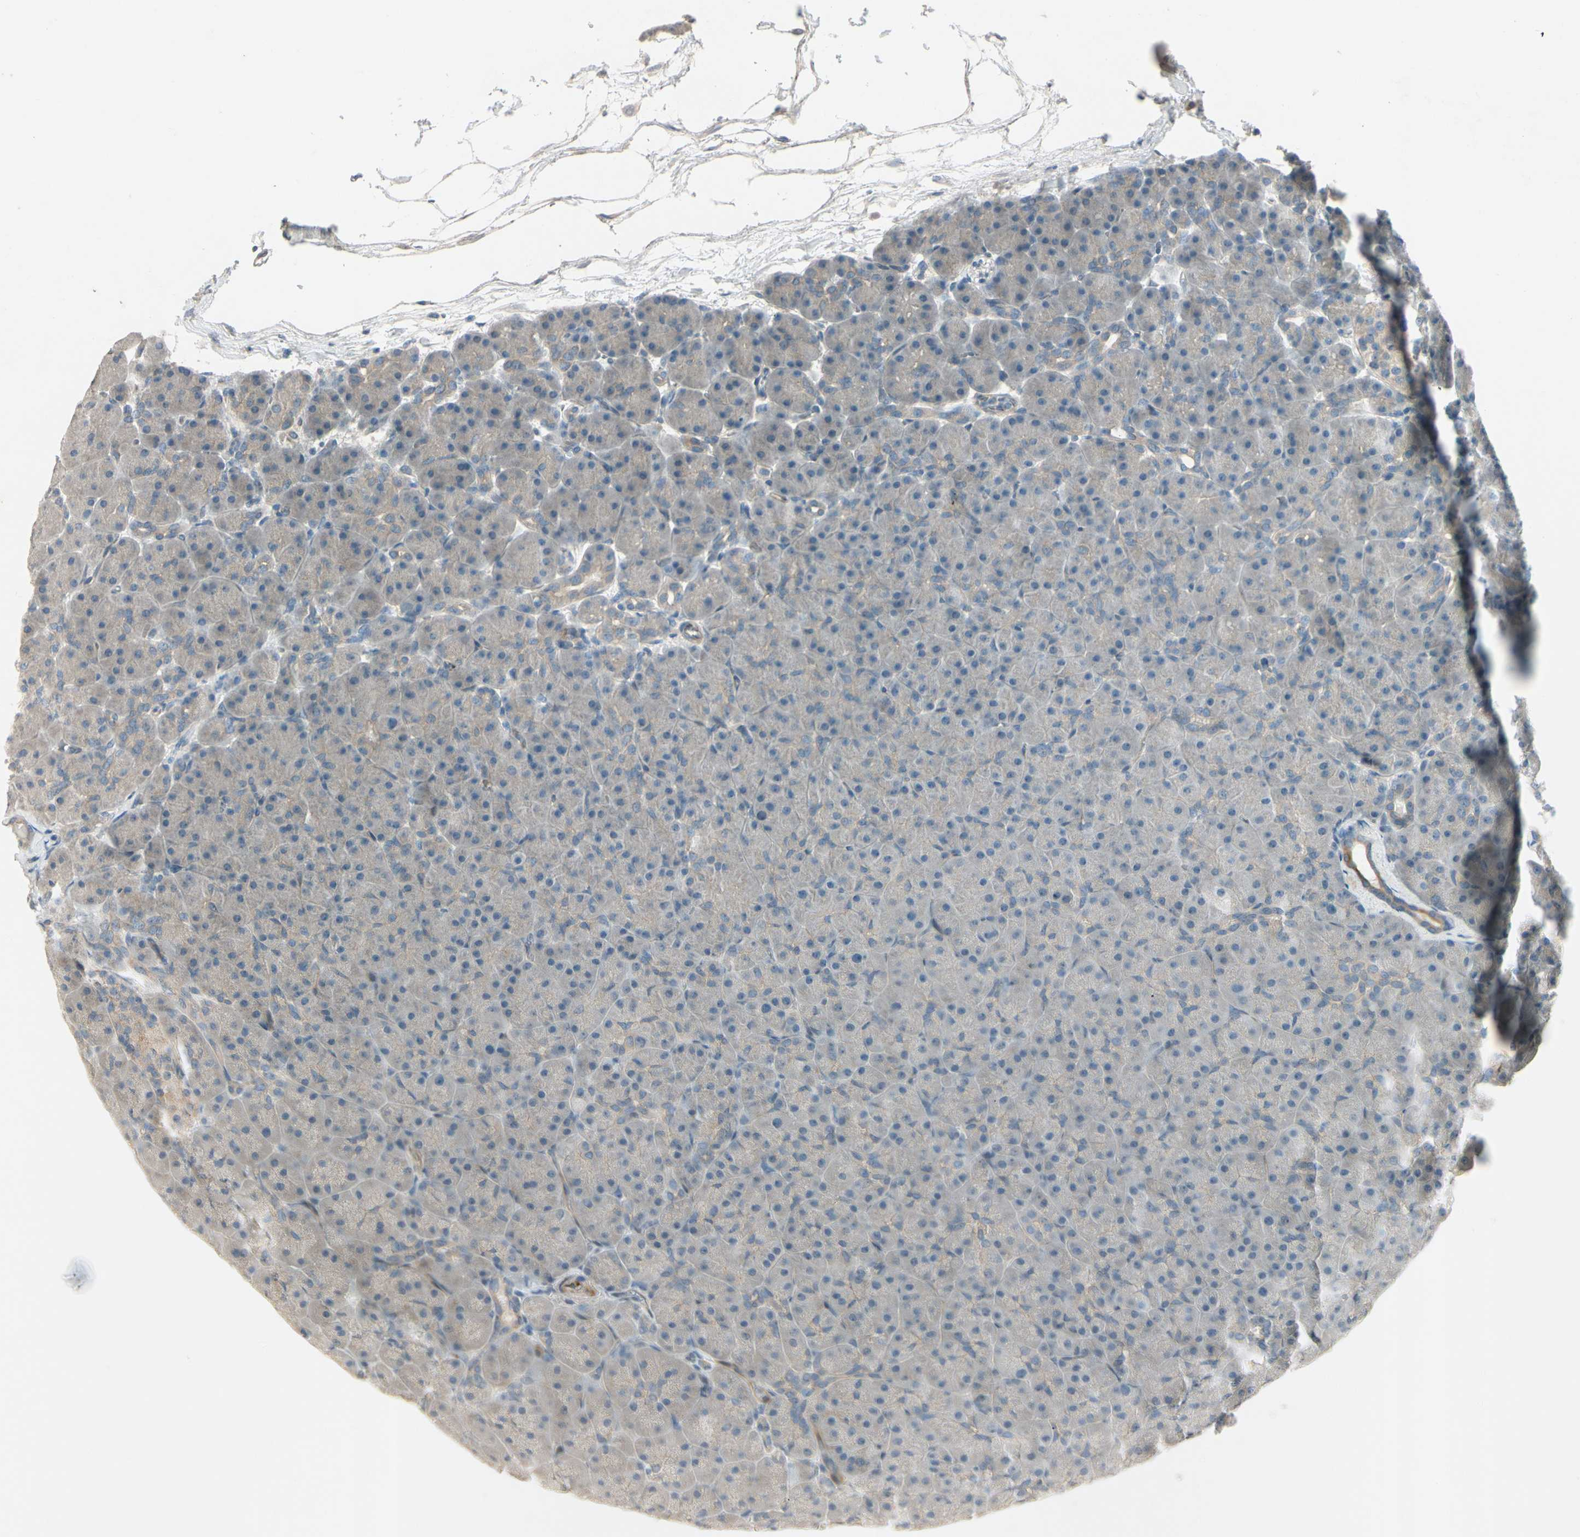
{"staining": {"intensity": "weak", "quantity": "25%-75%", "location": "cytoplasmic/membranous"}, "tissue": "pancreas", "cell_type": "Exocrine glandular cells", "image_type": "normal", "snomed": [{"axis": "morphology", "description": "Normal tissue, NOS"}, {"axis": "topography", "description": "Pancreas"}], "caption": "A low amount of weak cytoplasmic/membranous expression is appreciated in approximately 25%-75% of exocrine glandular cells in unremarkable pancreas.", "gene": "PPP3CB", "patient": {"sex": "male", "age": 66}}